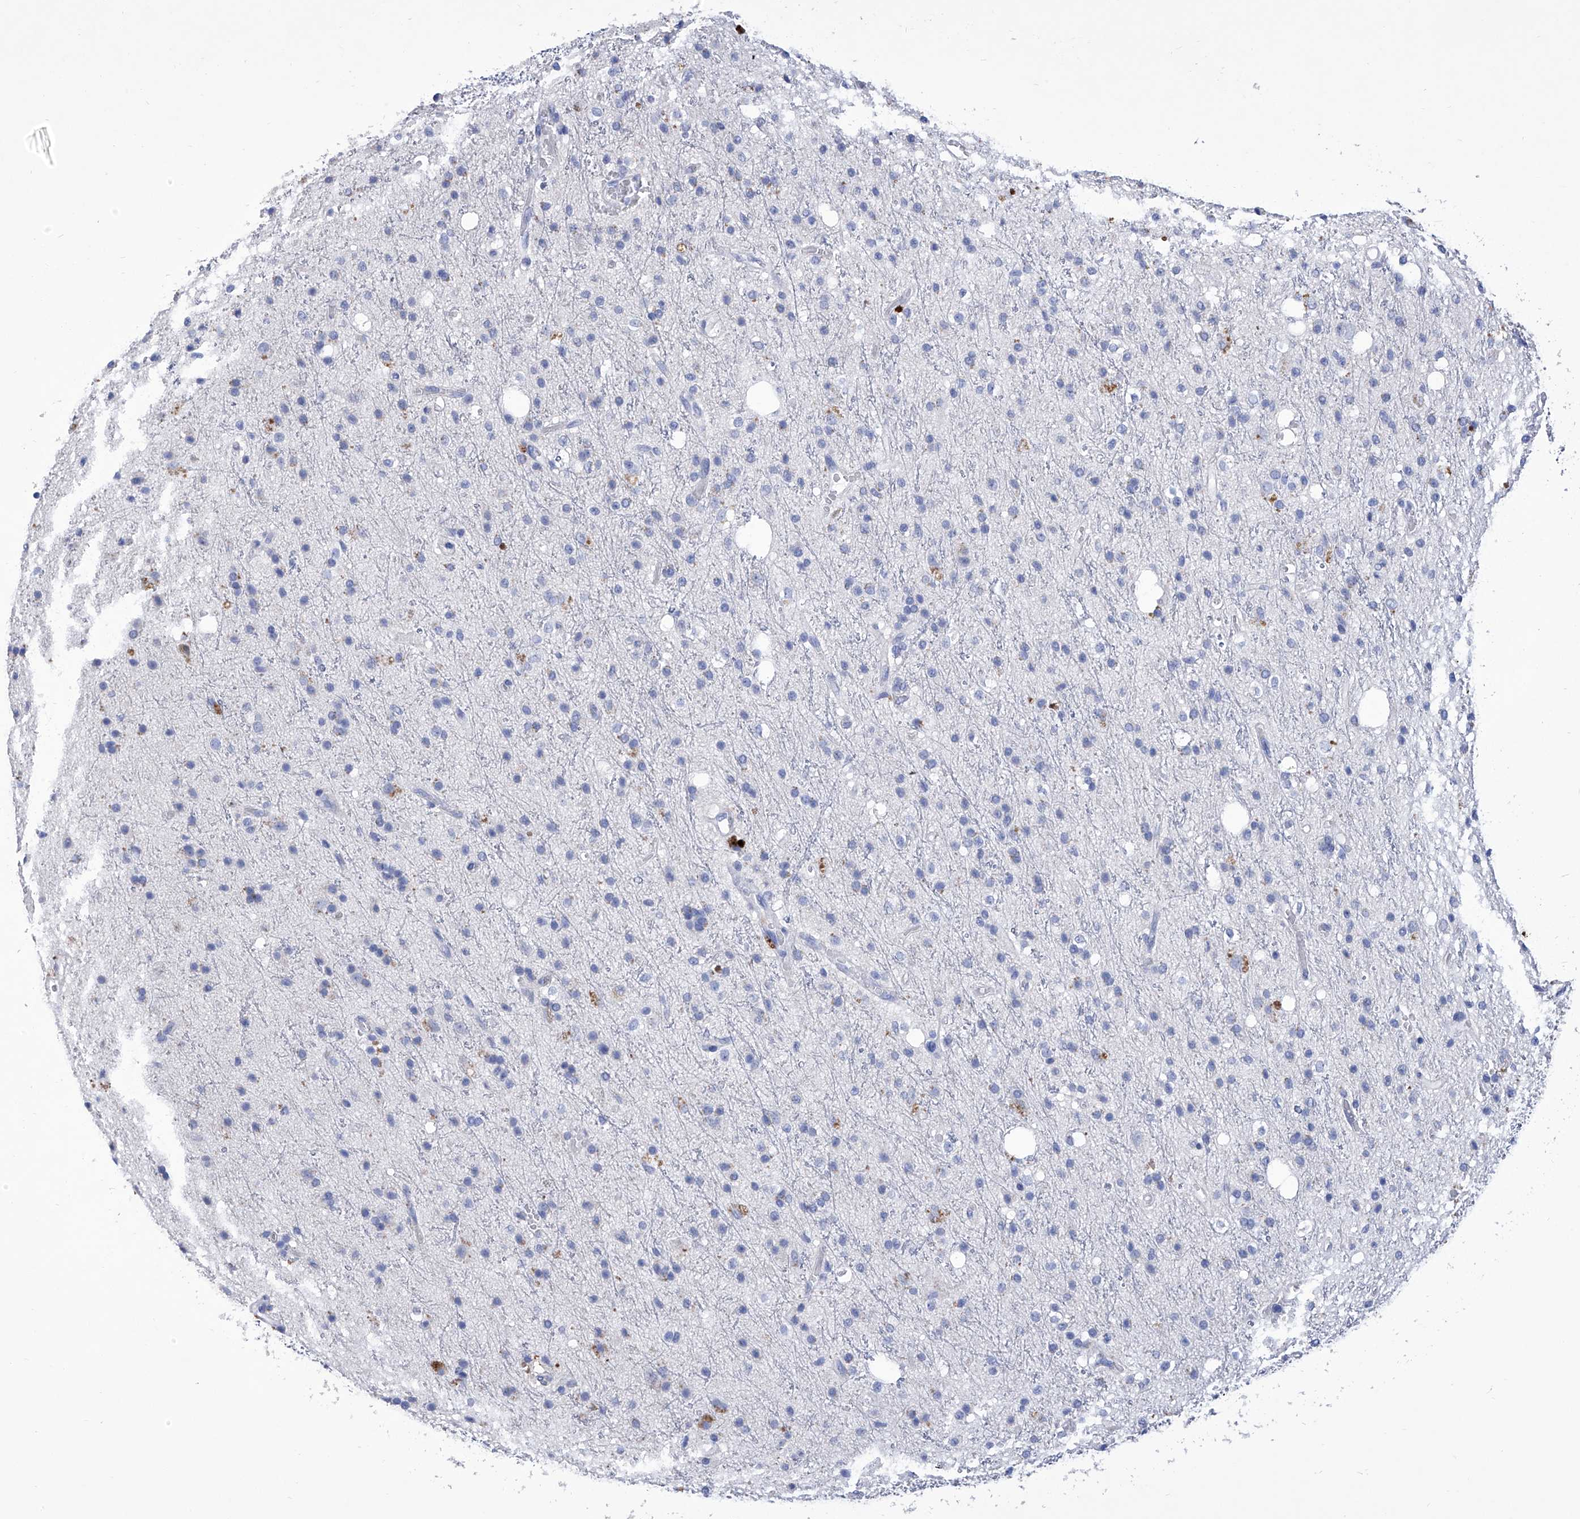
{"staining": {"intensity": "negative", "quantity": "none", "location": "none"}, "tissue": "glioma", "cell_type": "Tumor cells", "image_type": "cancer", "snomed": [{"axis": "morphology", "description": "Glioma, malignant, High grade"}, {"axis": "topography", "description": "Brain"}], "caption": "The immunohistochemistry photomicrograph has no significant positivity in tumor cells of malignant high-grade glioma tissue.", "gene": "IFNL2", "patient": {"sex": "male", "age": 47}}